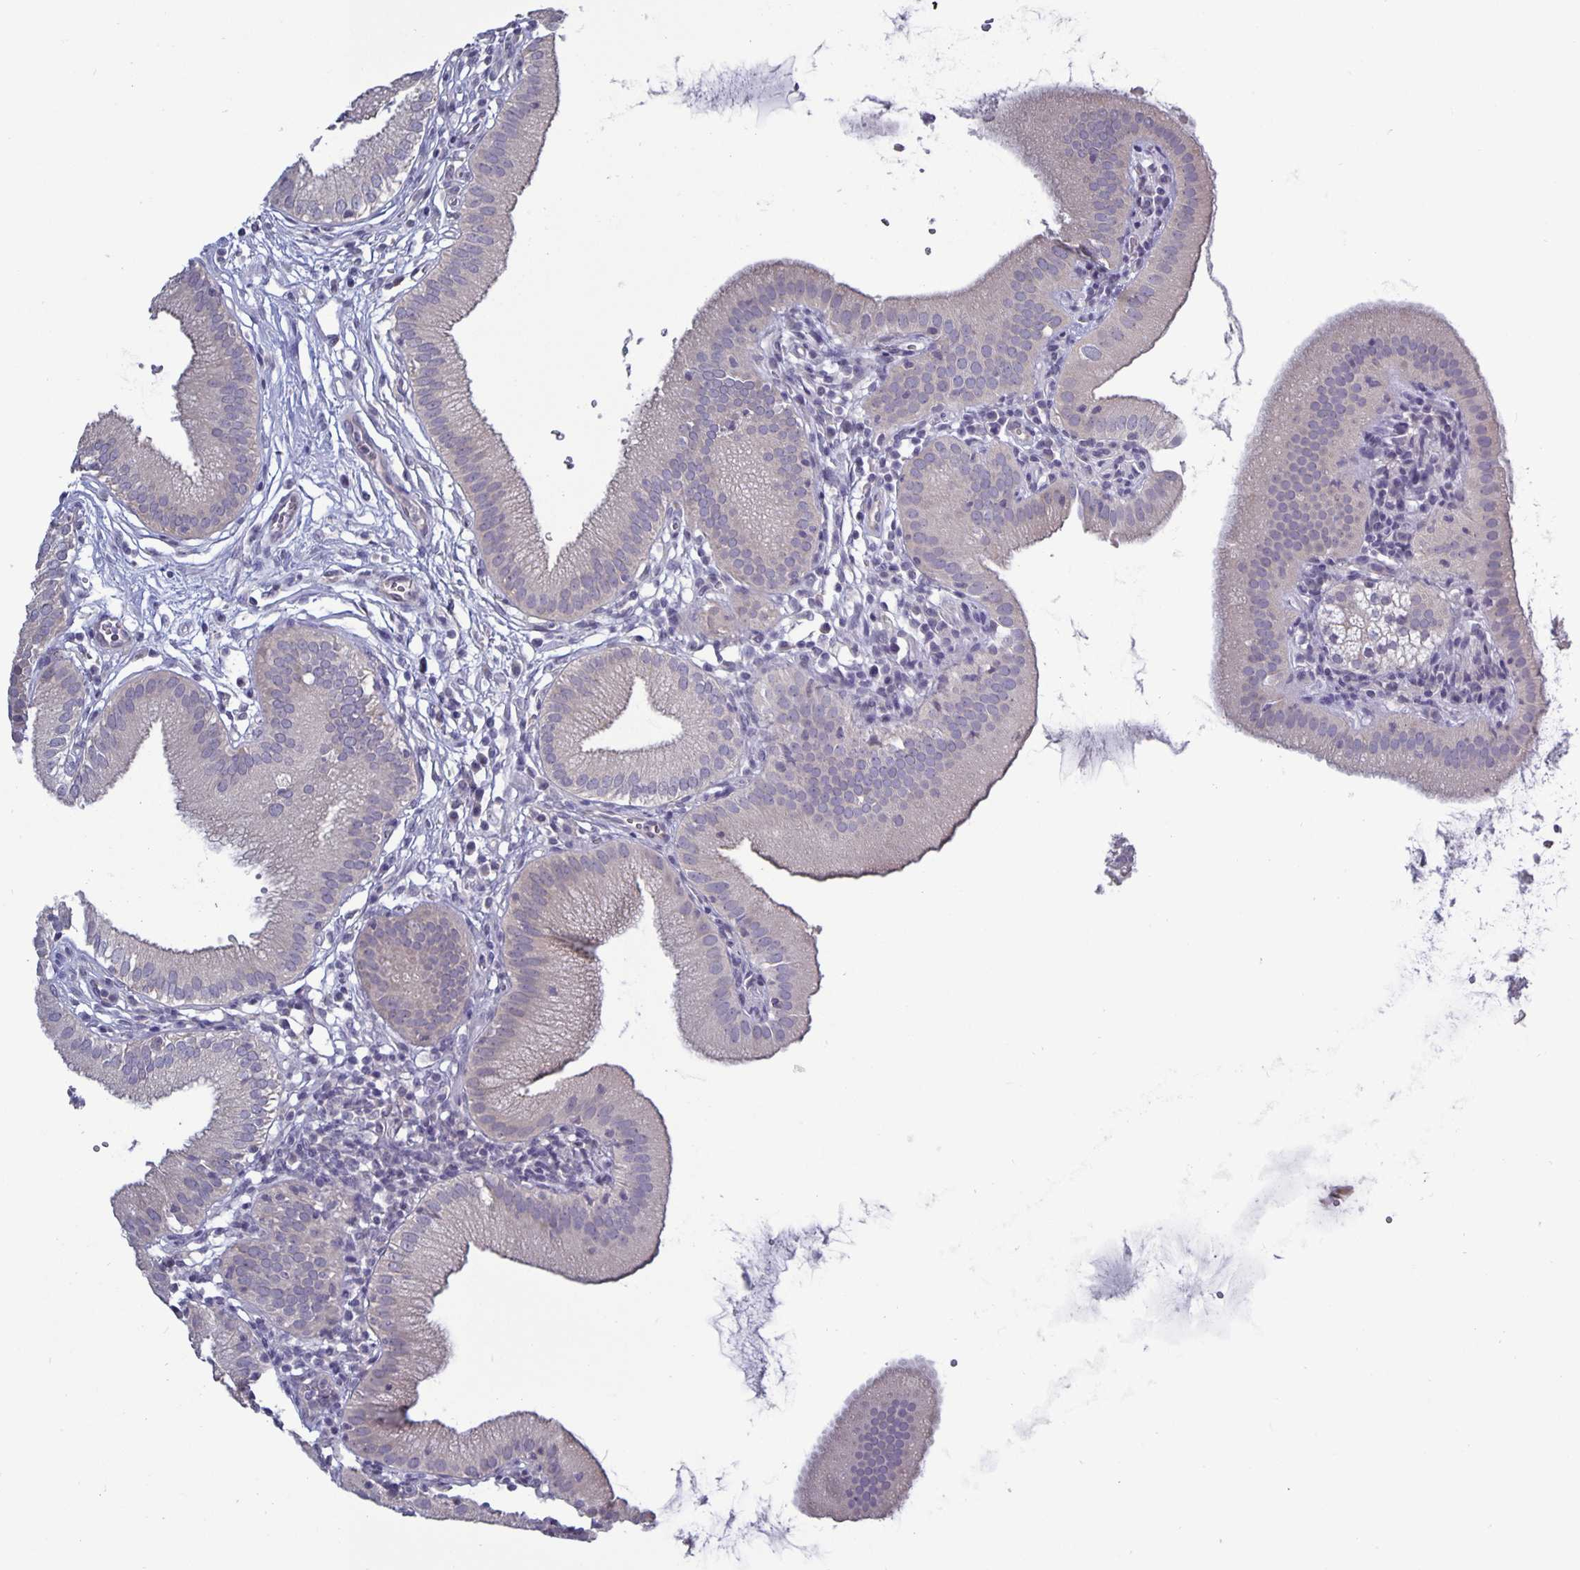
{"staining": {"intensity": "negative", "quantity": "none", "location": "none"}, "tissue": "gallbladder", "cell_type": "Glandular cells", "image_type": "normal", "snomed": [{"axis": "morphology", "description": "Normal tissue, NOS"}, {"axis": "topography", "description": "Gallbladder"}], "caption": "This is an IHC photomicrograph of normal human gallbladder. There is no positivity in glandular cells.", "gene": "PLCB3", "patient": {"sex": "female", "age": 65}}